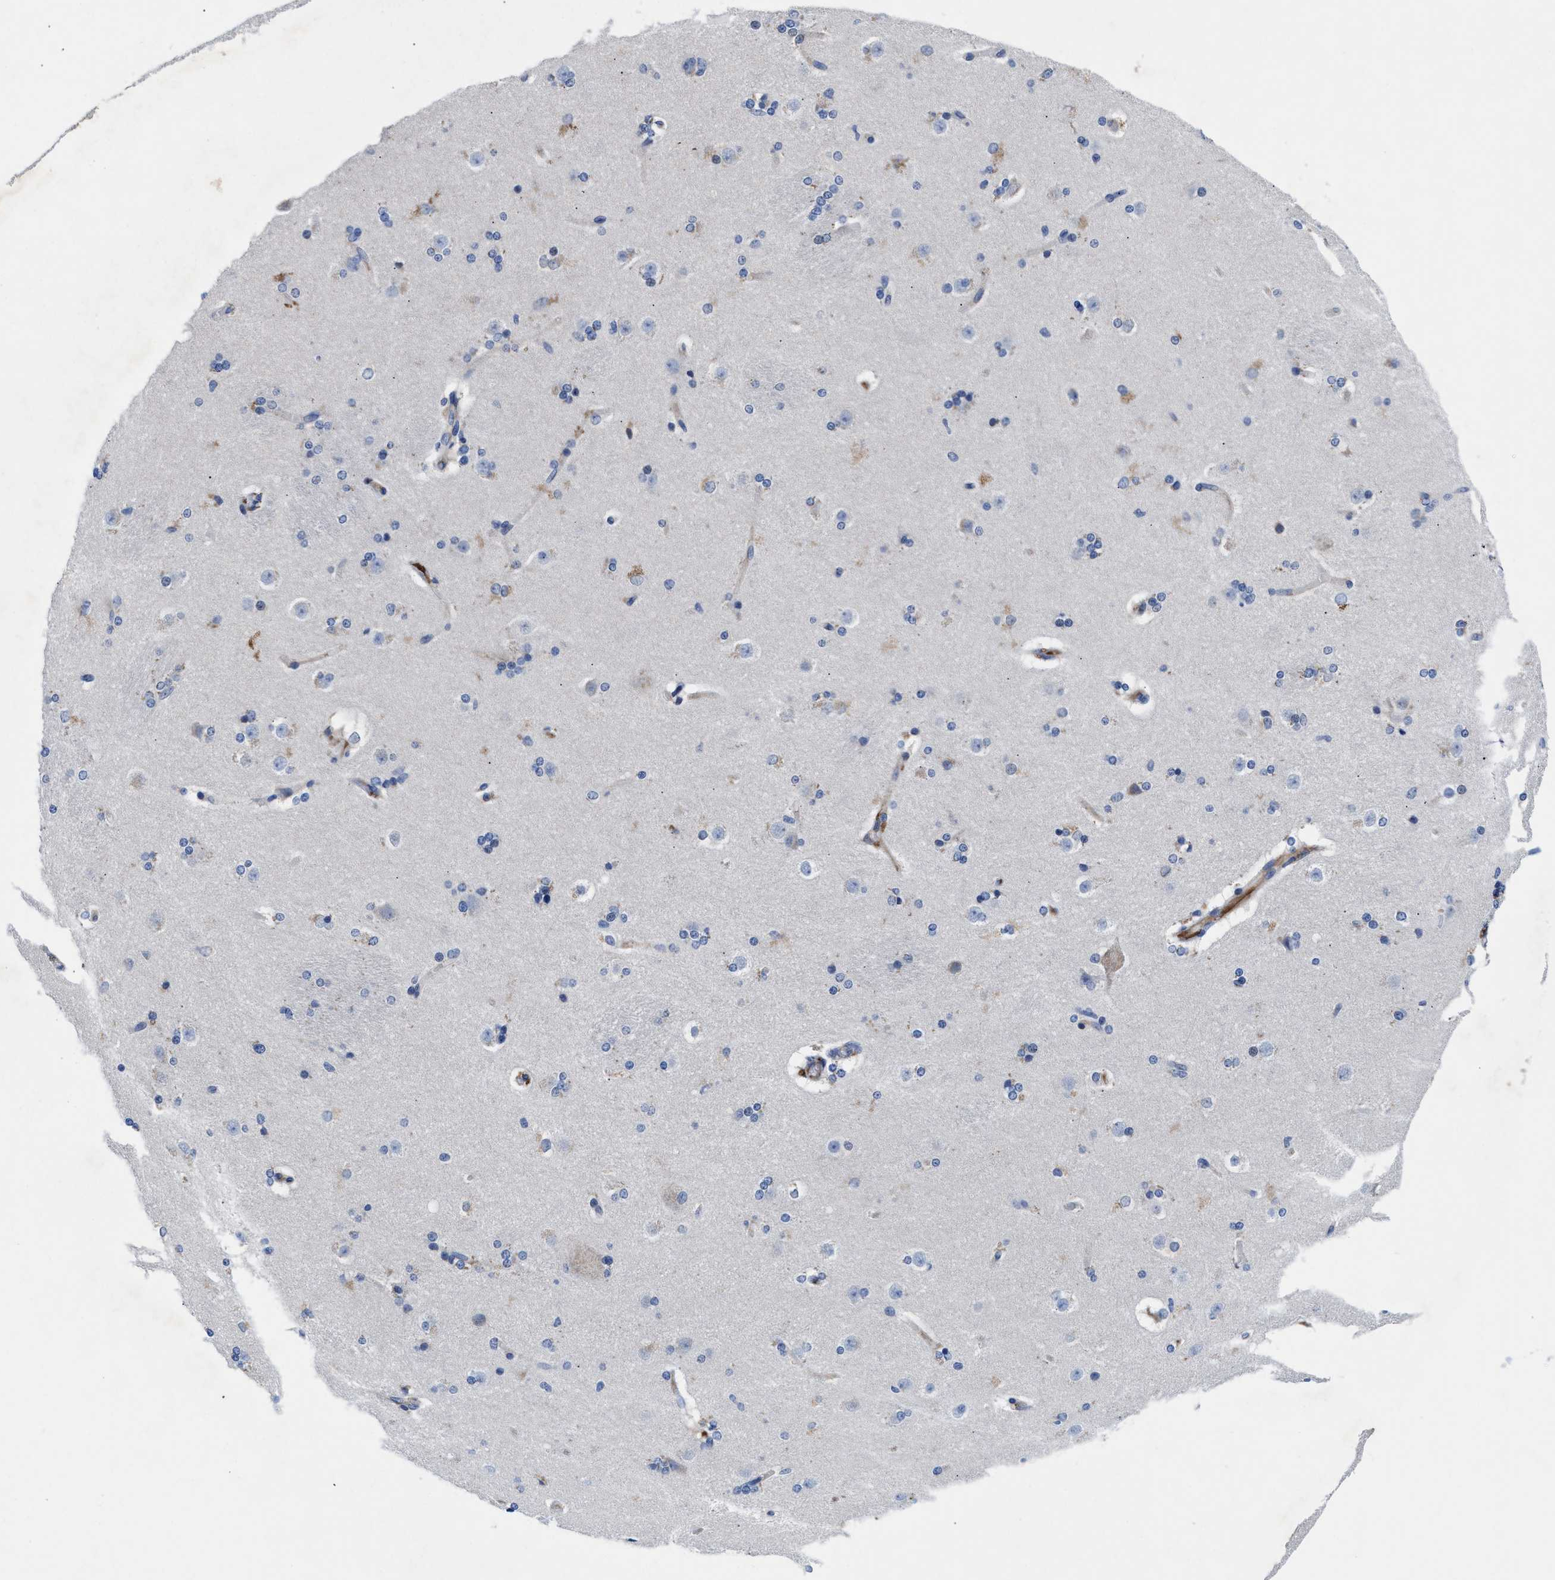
{"staining": {"intensity": "weak", "quantity": "<25%", "location": "cytoplasmic/membranous"}, "tissue": "caudate", "cell_type": "Glial cells", "image_type": "normal", "snomed": [{"axis": "morphology", "description": "Normal tissue, NOS"}, {"axis": "topography", "description": "Lateral ventricle wall"}], "caption": "An IHC histopathology image of unremarkable caudate is shown. There is no staining in glial cells of caudate.", "gene": "DHRS13", "patient": {"sex": "female", "age": 19}}